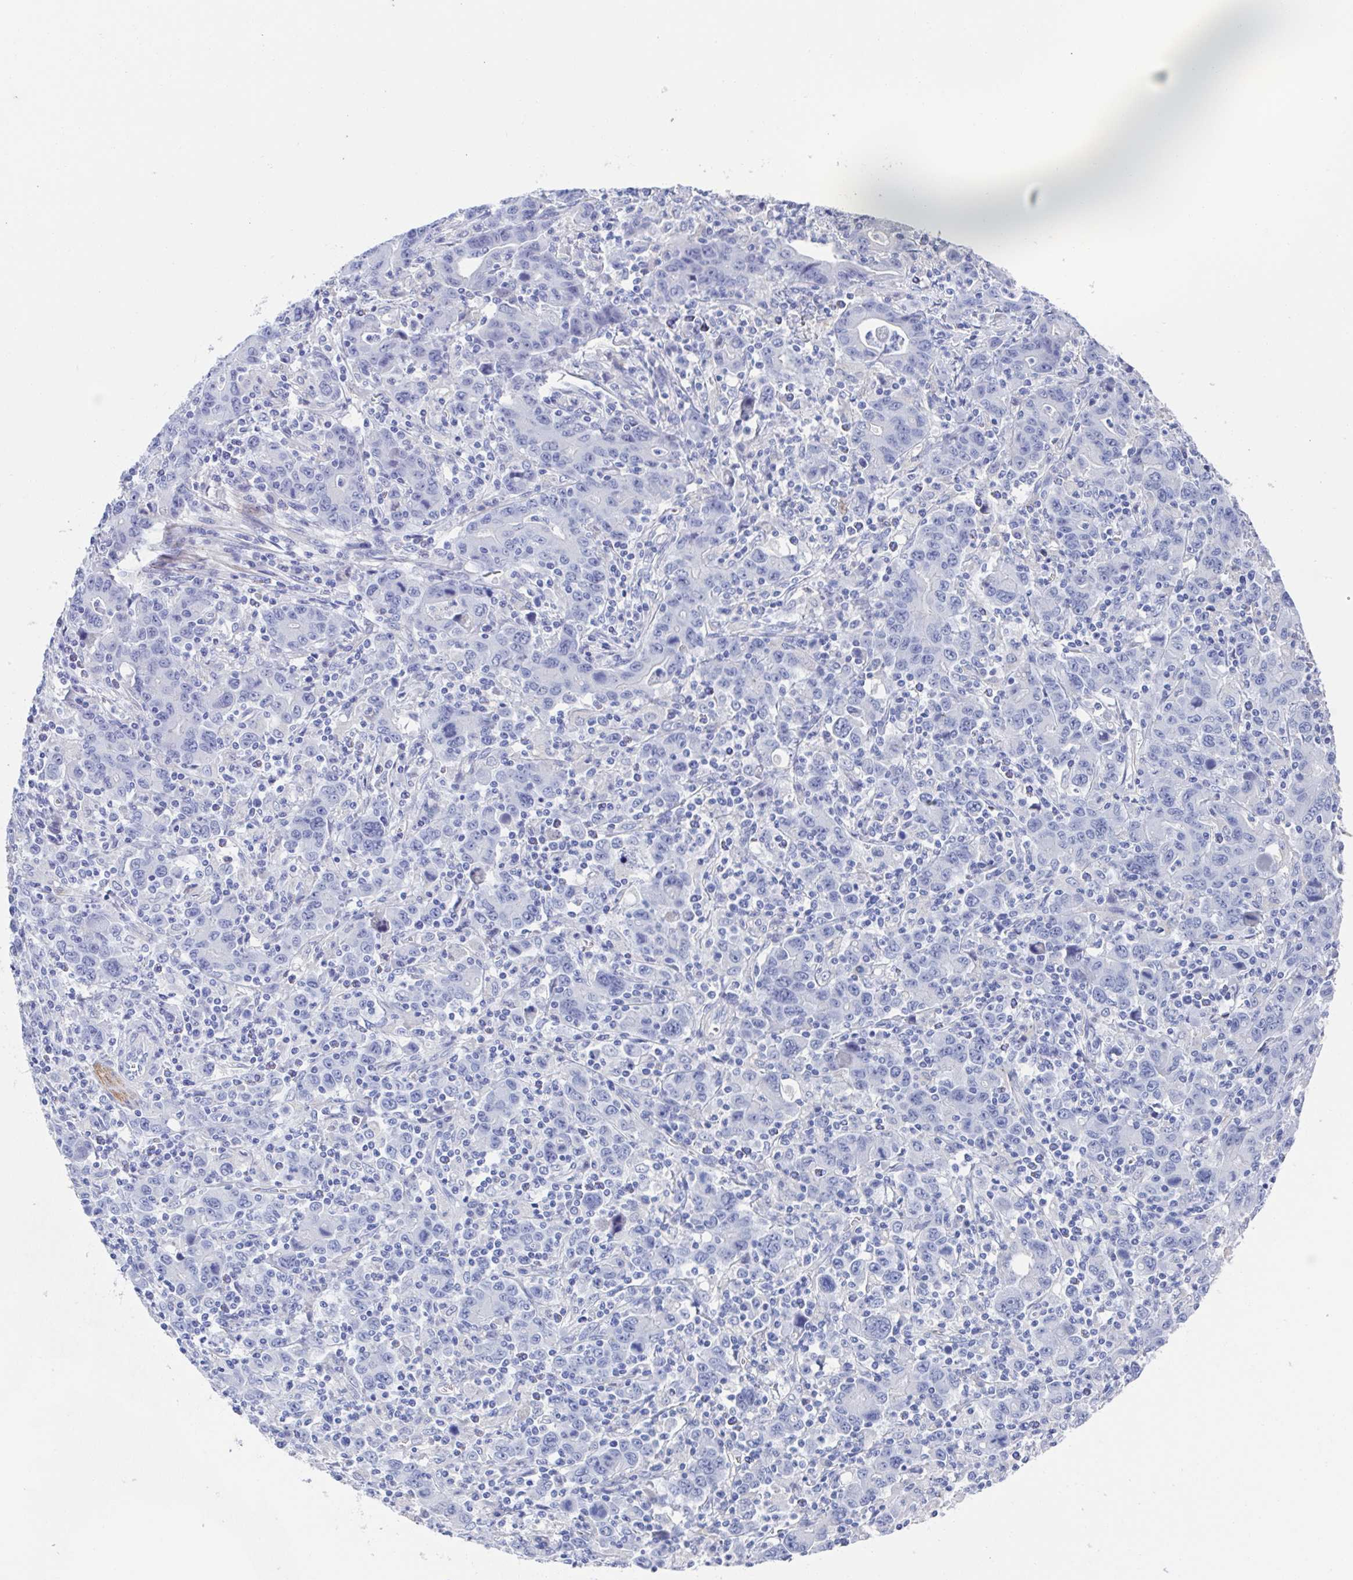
{"staining": {"intensity": "negative", "quantity": "none", "location": "none"}, "tissue": "stomach cancer", "cell_type": "Tumor cells", "image_type": "cancer", "snomed": [{"axis": "morphology", "description": "Adenocarcinoma, NOS"}, {"axis": "topography", "description": "Stomach, upper"}], "caption": "An IHC micrograph of stomach cancer (adenocarcinoma) is shown. There is no staining in tumor cells of stomach cancer (adenocarcinoma).", "gene": "CDH2", "patient": {"sex": "male", "age": 69}}